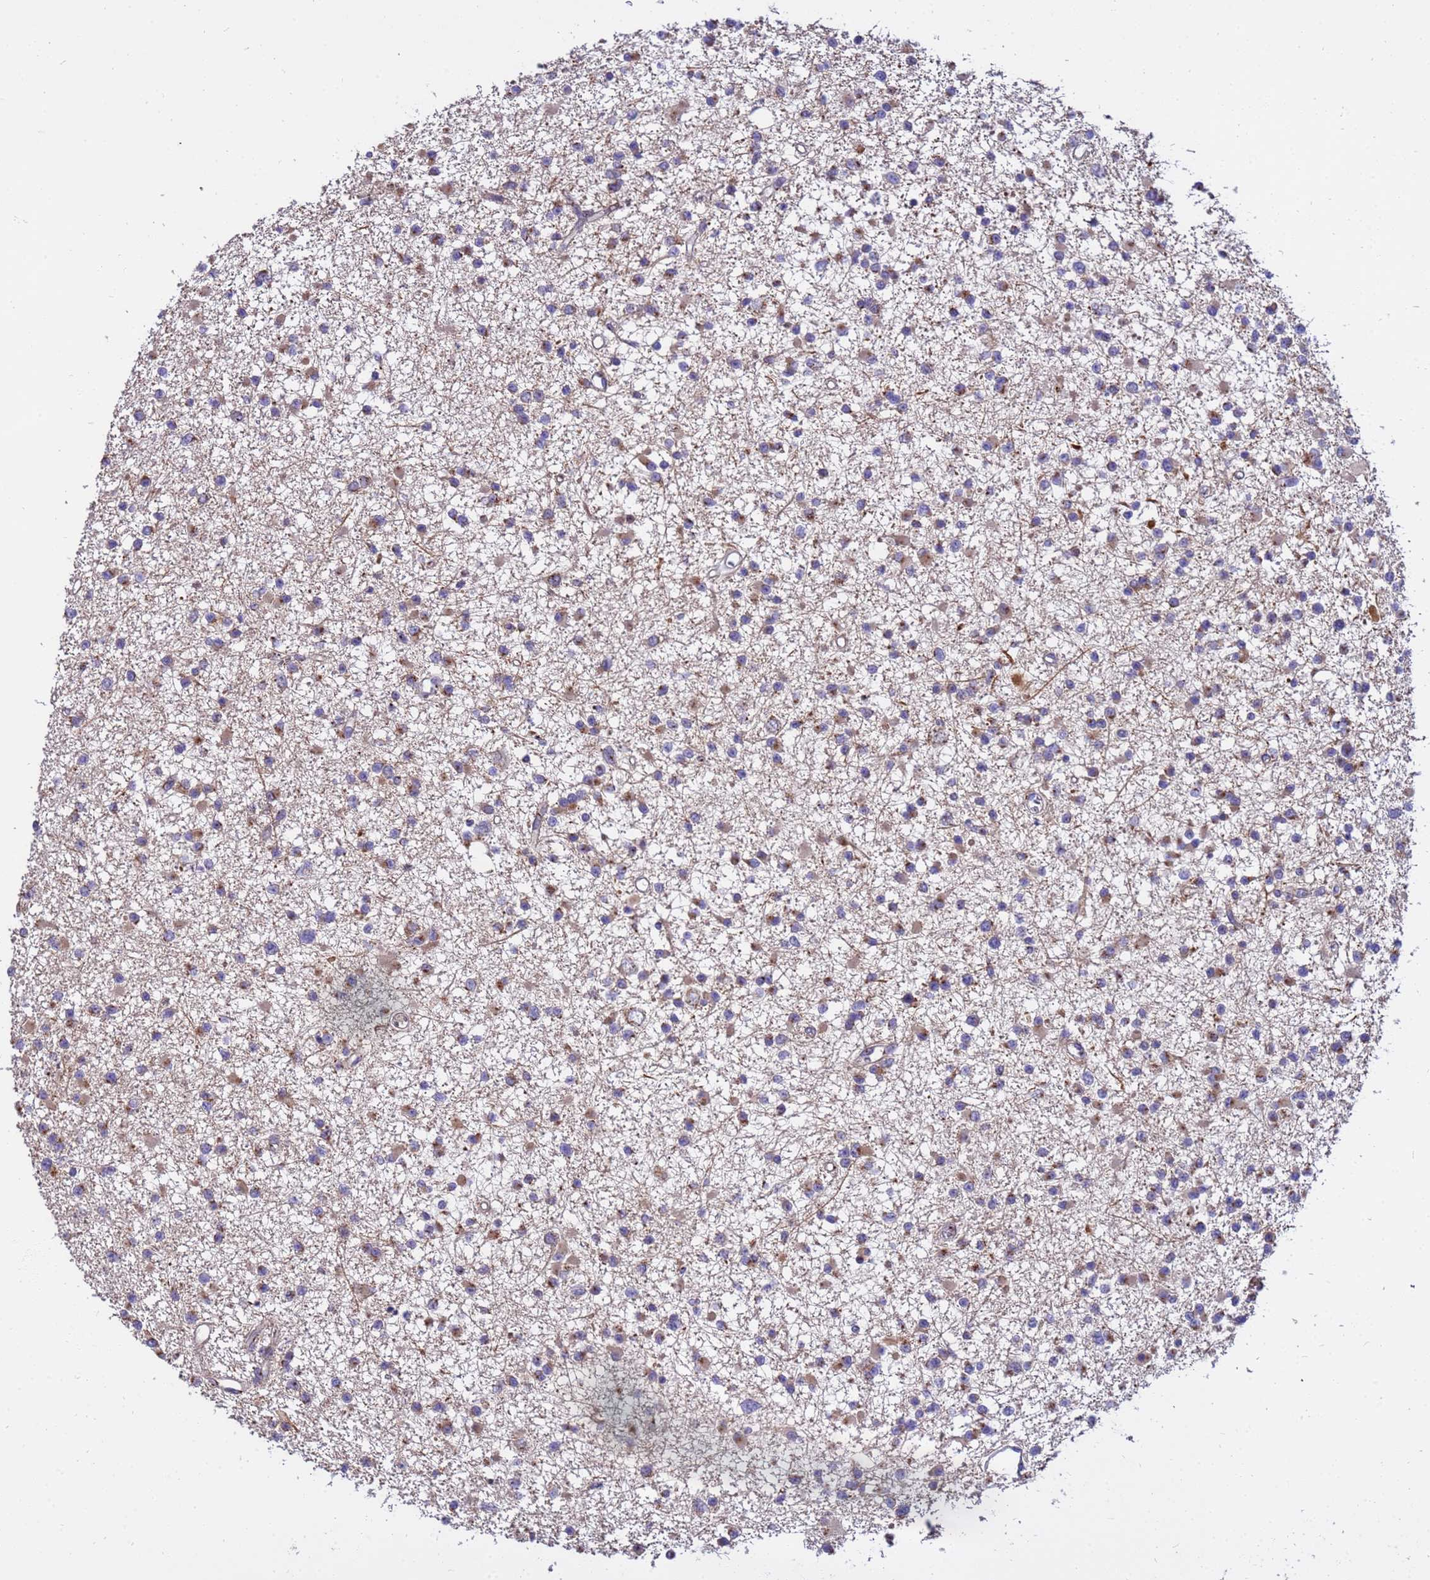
{"staining": {"intensity": "moderate", "quantity": ">75%", "location": "cytoplasmic/membranous"}, "tissue": "glioma", "cell_type": "Tumor cells", "image_type": "cancer", "snomed": [{"axis": "morphology", "description": "Glioma, malignant, Low grade"}, {"axis": "topography", "description": "Brain"}], "caption": "The micrograph reveals staining of glioma, revealing moderate cytoplasmic/membranous protein staining (brown color) within tumor cells. The staining was performed using DAB to visualize the protein expression in brown, while the nuclei were stained in blue with hematoxylin (Magnification: 20x).", "gene": "HPS3", "patient": {"sex": "female", "age": 22}}